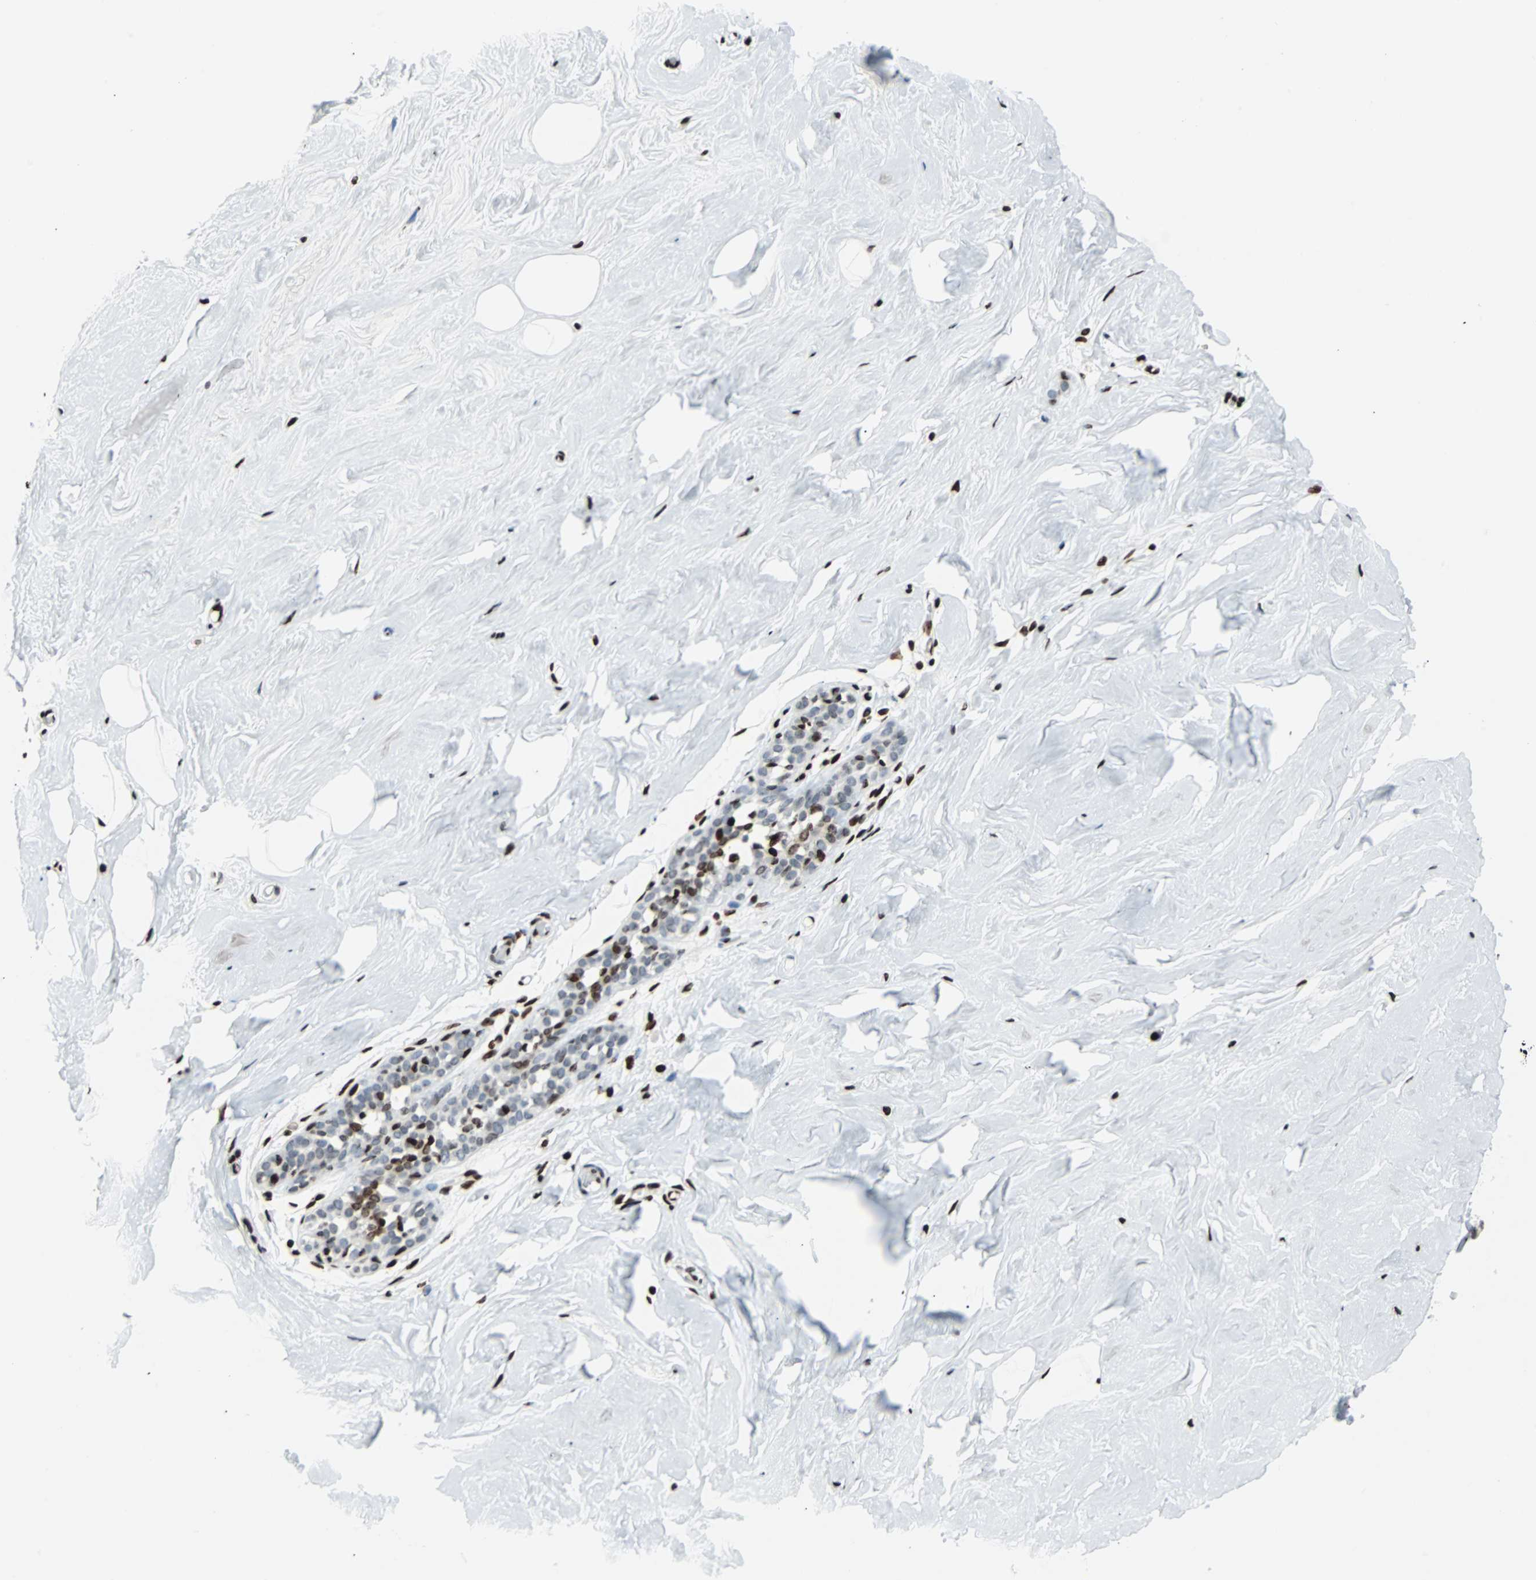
{"staining": {"intensity": "moderate", "quantity": "25%-75%", "location": "nuclear"}, "tissue": "breast", "cell_type": "Adipocytes", "image_type": "normal", "snomed": [{"axis": "morphology", "description": "Normal tissue, NOS"}, {"axis": "topography", "description": "Breast"}], "caption": "An immunohistochemistry micrograph of benign tissue is shown. Protein staining in brown labels moderate nuclear positivity in breast within adipocytes. (brown staining indicates protein expression, while blue staining denotes nuclei).", "gene": "ZNF131", "patient": {"sex": "female", "age": 75}}